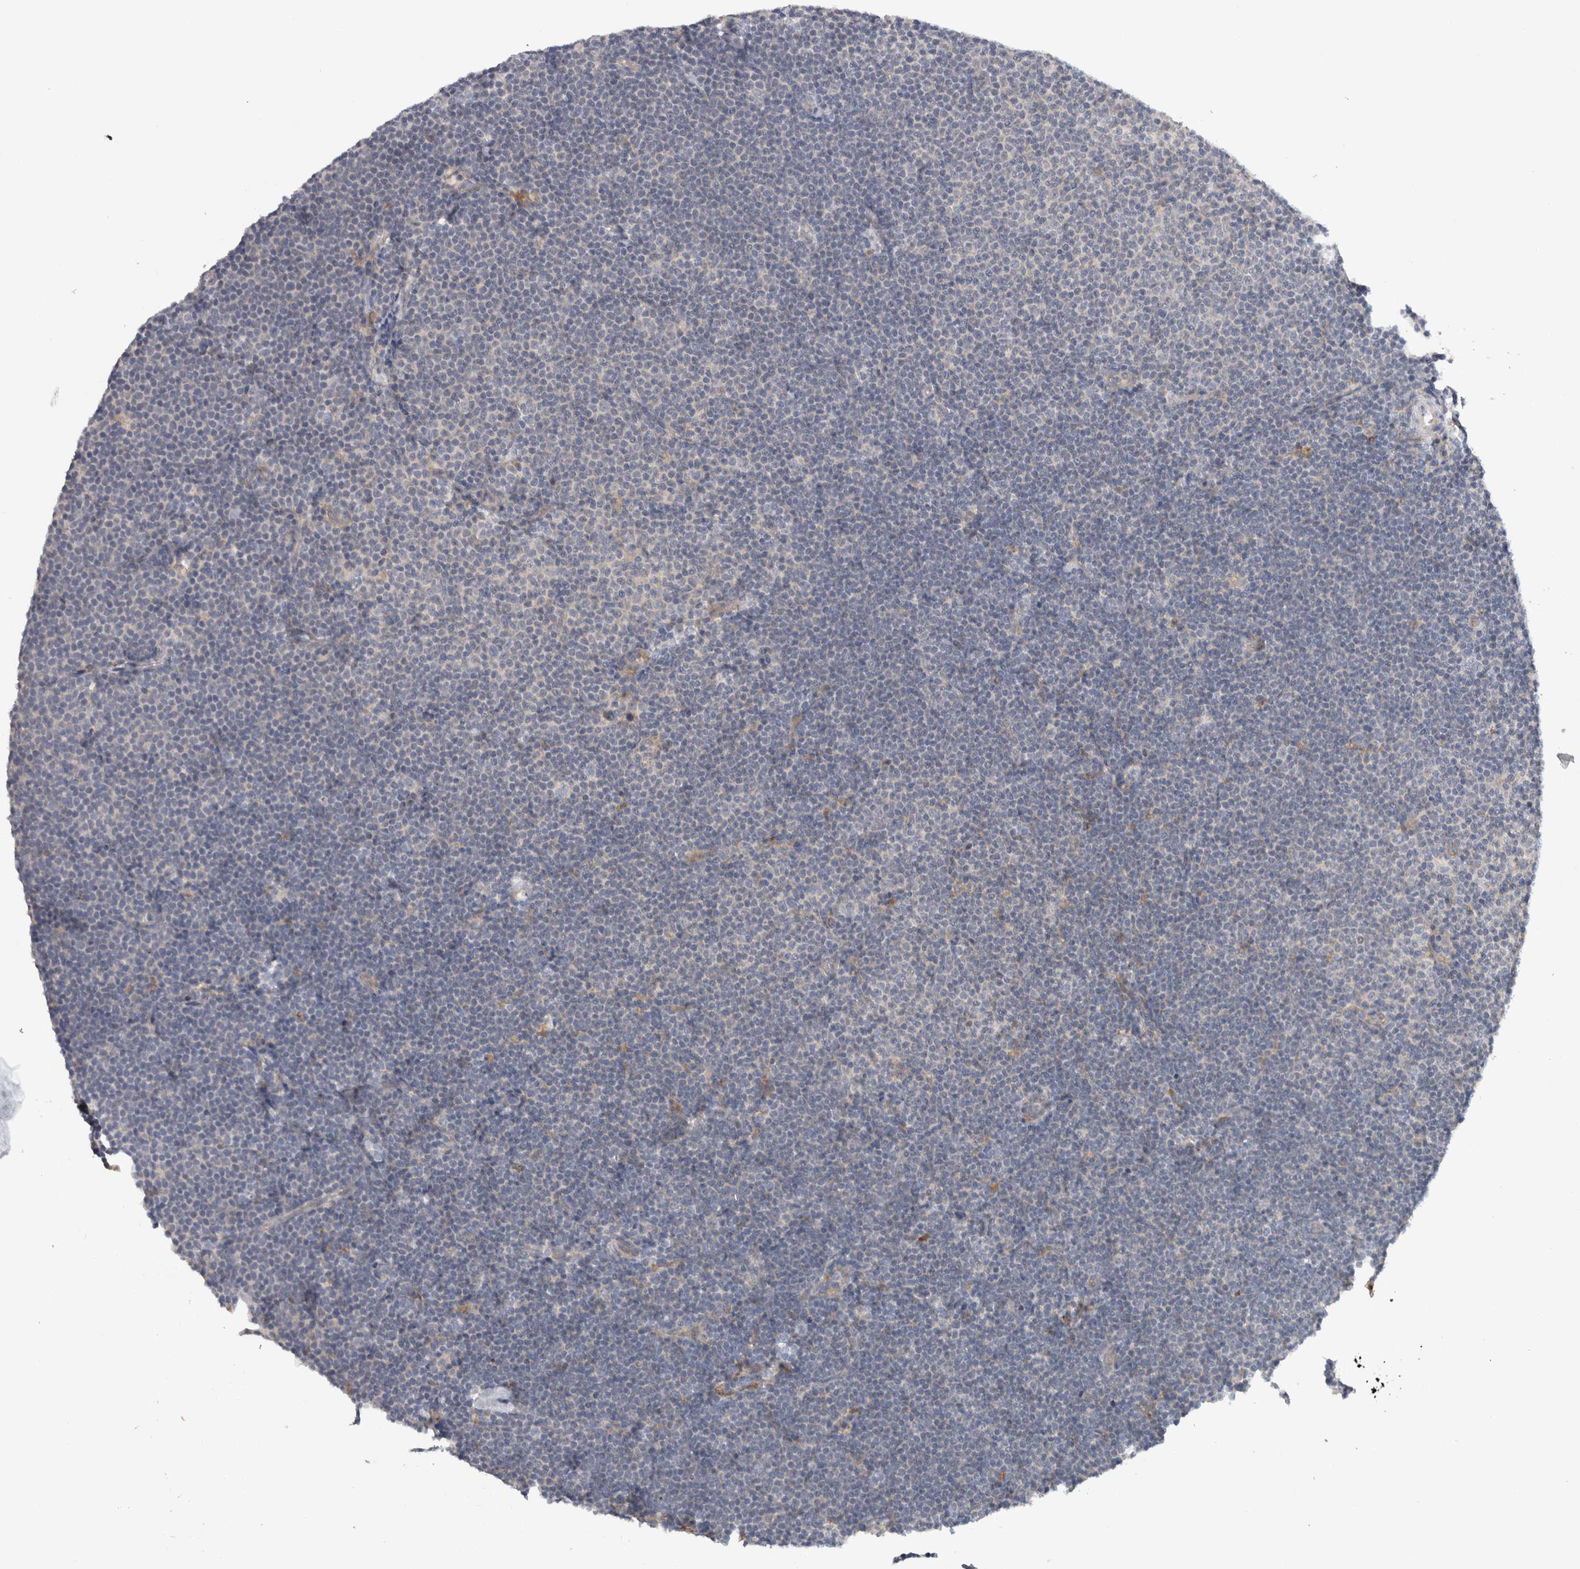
{"staining": {"intensity": "negative", "quantity": "none", "location": "none"}, "tissue": "lymphoma", "cell_type": "Tumor cells", "image_type": "cancer", "snomed": [{"axis": "morphology", "description": "Malignant lymphoma, non-Hodgkin's type, Low grade"}, {"axis": "topography", "description": "Lymph node"}], "caption": "Low-grade malignant lymphoma, non-Hodgkin's type stained for a protein using immunohistochemistry exhibits no expression tumor cells.", "gene": "ADPRM", "patient": {"sex": "female", "age": 53}}